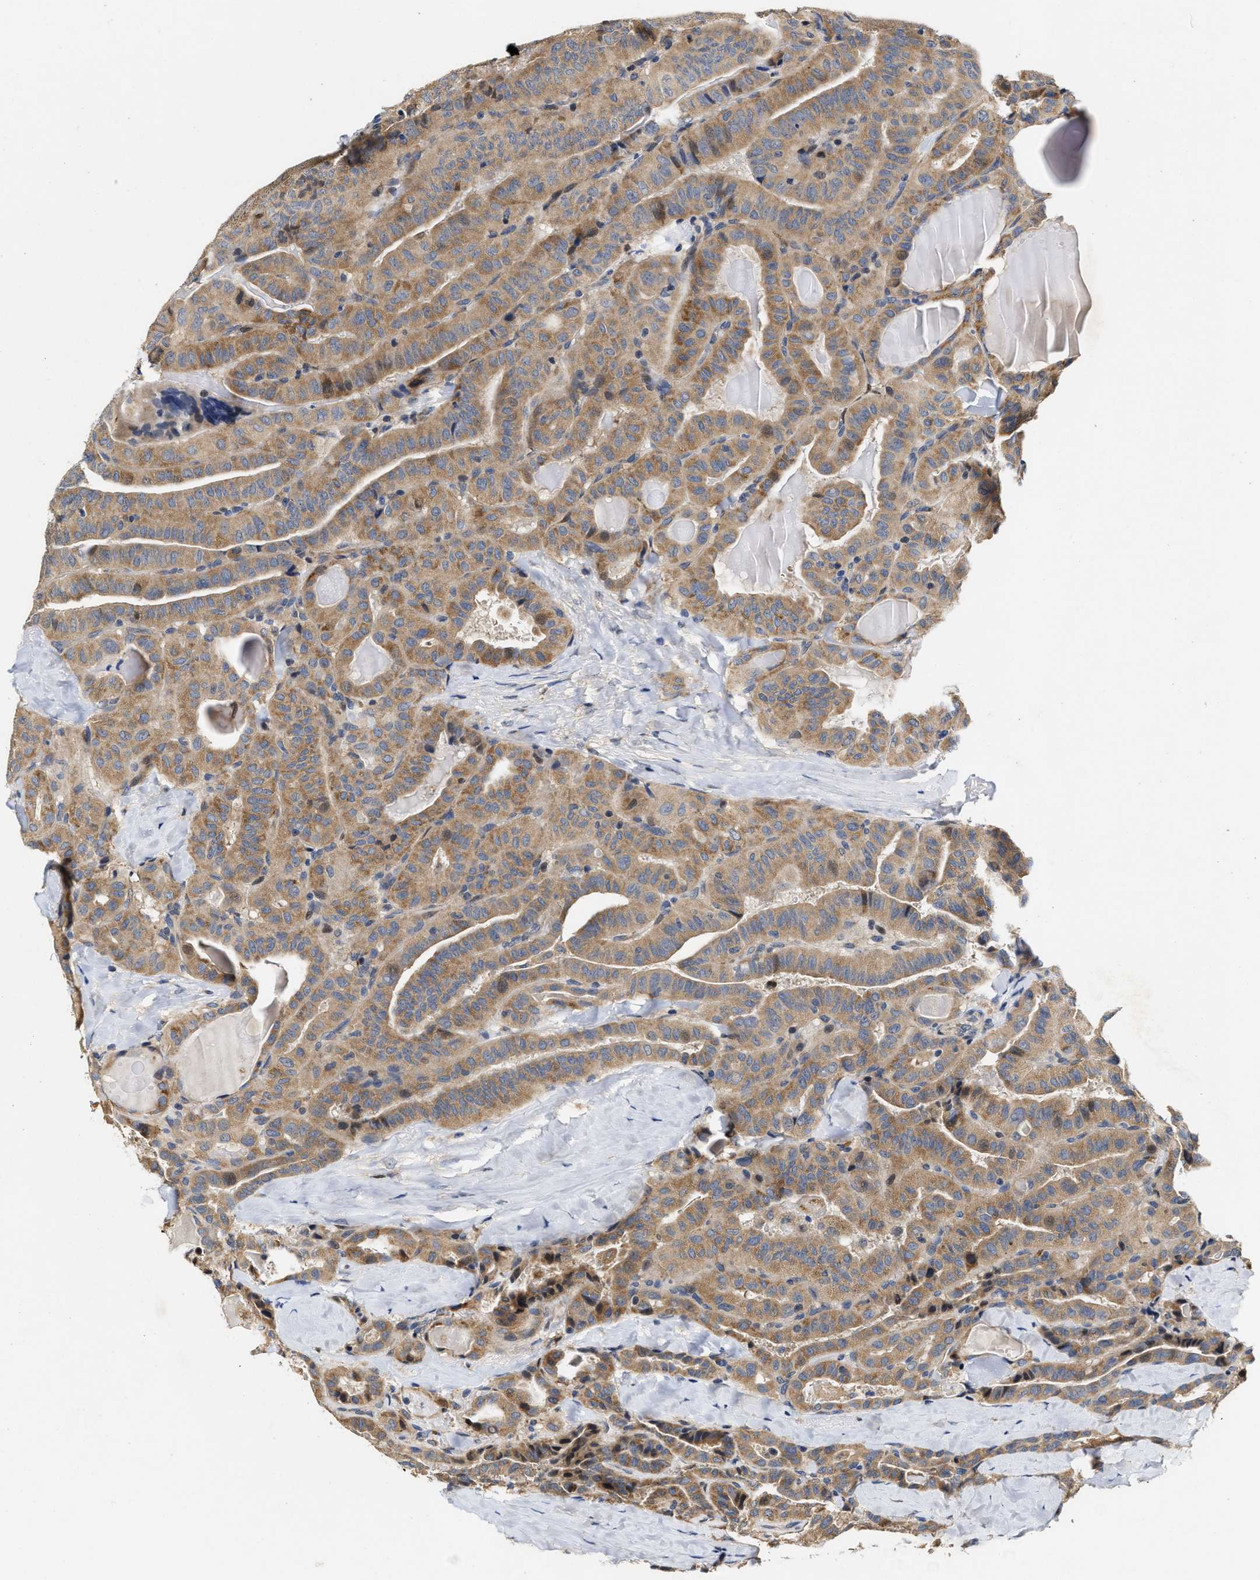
{"staining": {"intensity": "moderate", "quantity": ">75%", "location": "cytoplasmic/membranous"}, "tissue": "thyroid cancer", "cell_type": "Tumor cells", "image_type": "cancer", "snomed": [{"axis": "morphology", "description": "Papillary adenocarcinoma, NOS"}, {"axis": "topography", "description": "Thyroid gland"}], "caption": "Tumor cells demonstrate moderate cytoplasmic/membranous expression in approximately >75% of cells in thyroid cancer (papillary adenocarcinoma).", "gene": "SCYL2", "patient": {"sex": "male", "age": 77}}